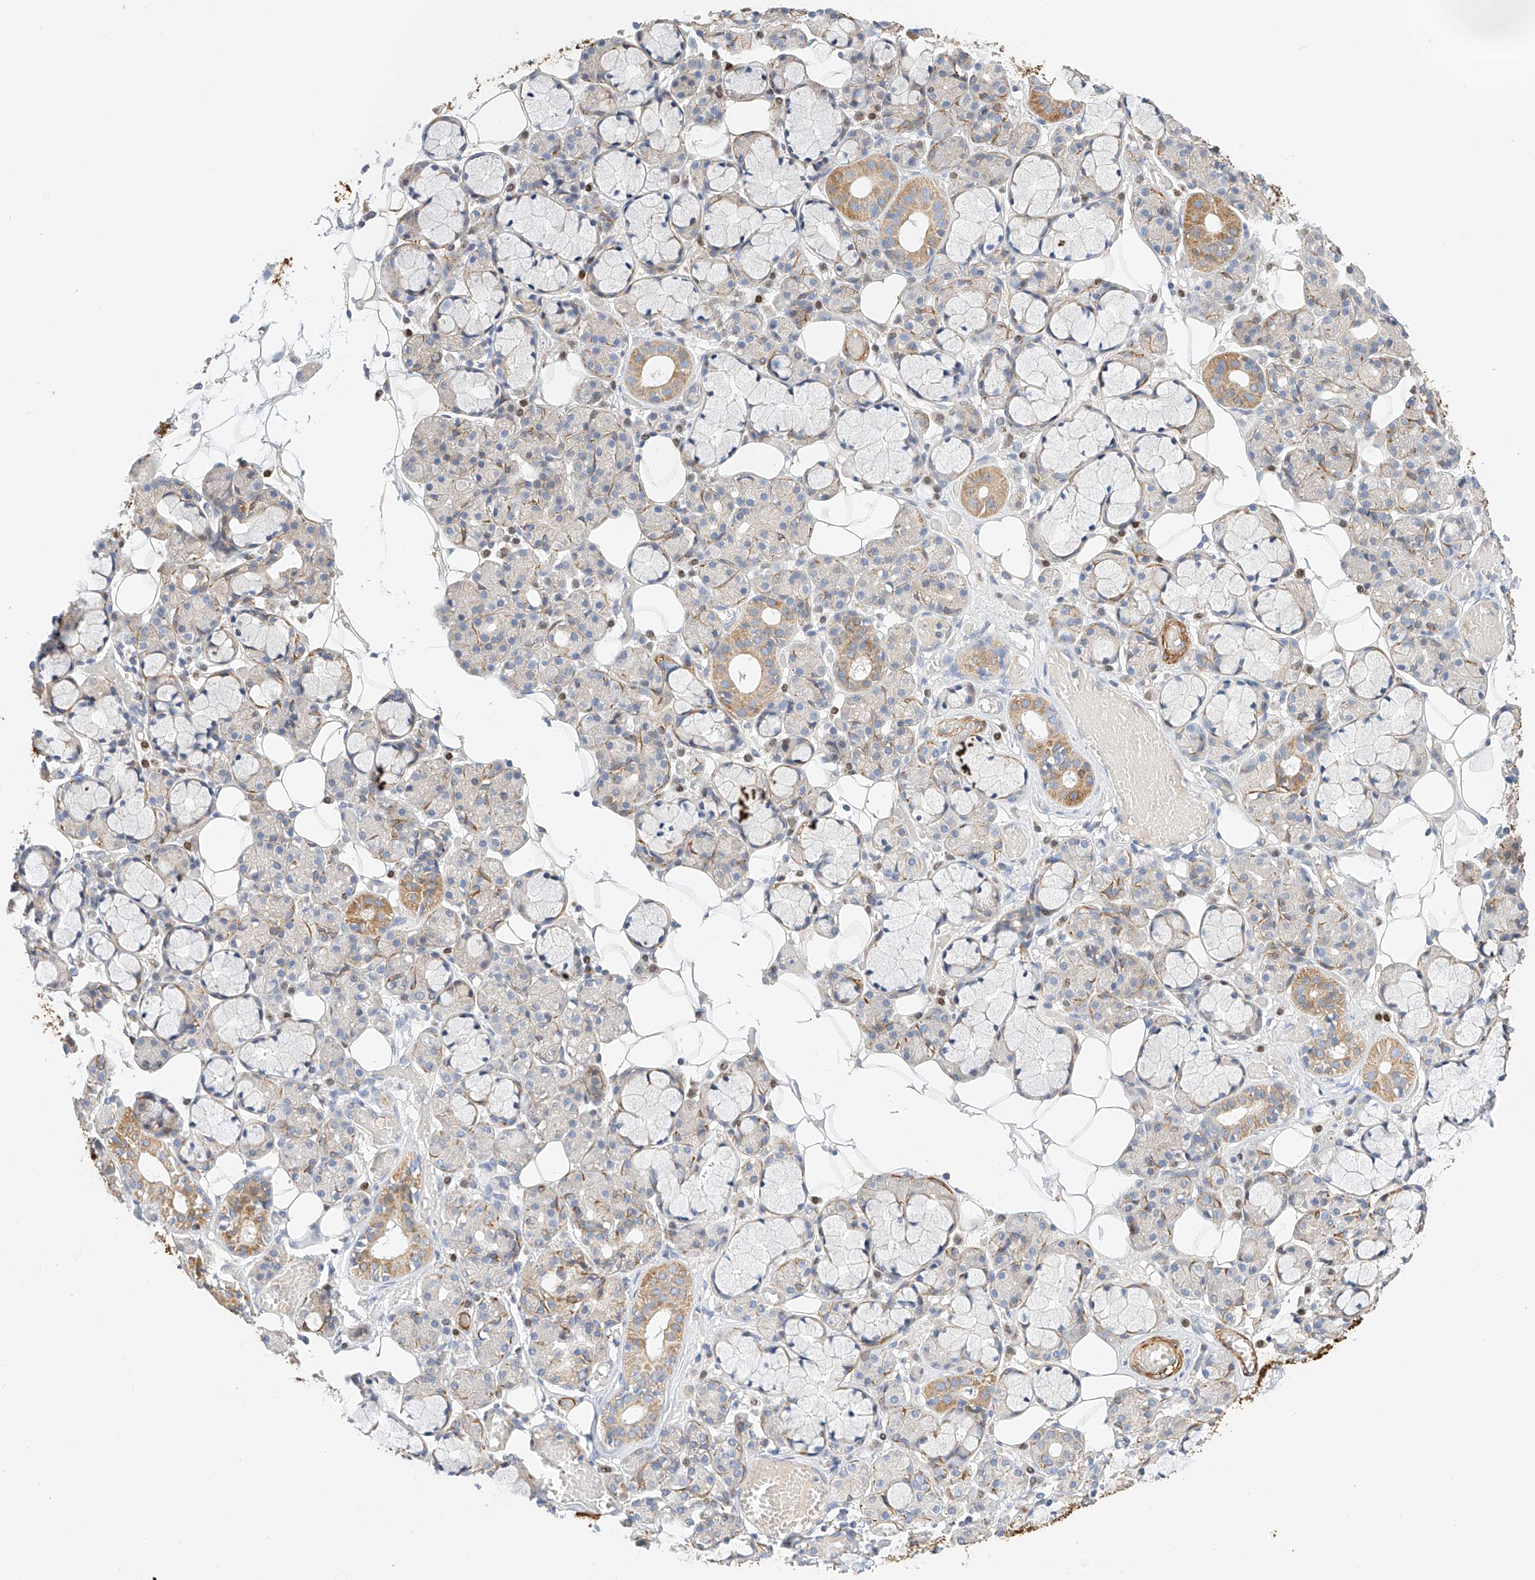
{"staining": {"intensity": "moderate", "quantity": "<25%", "location": "cytoplasmic/membranous"}, "tissue": "salivary gland", "cell_type": "Glandular cells", "image_type": "normal", "snomed": [{"axis": "morphology", "description": "Normal tissue, NOS"}, {"axis": "topography", "description": "Salivary gland"}], "caption": "DAB immunohistochemical staining of benign human salivary gland demonstrates moderate cytoplasmic/membranous protein staining in approximately <25% of glandular cells. (Brightfield microscopy of DAB IHC at high magnification).", "gene": "C6orf118", "patient": {"sex": "male", "age": 63}}